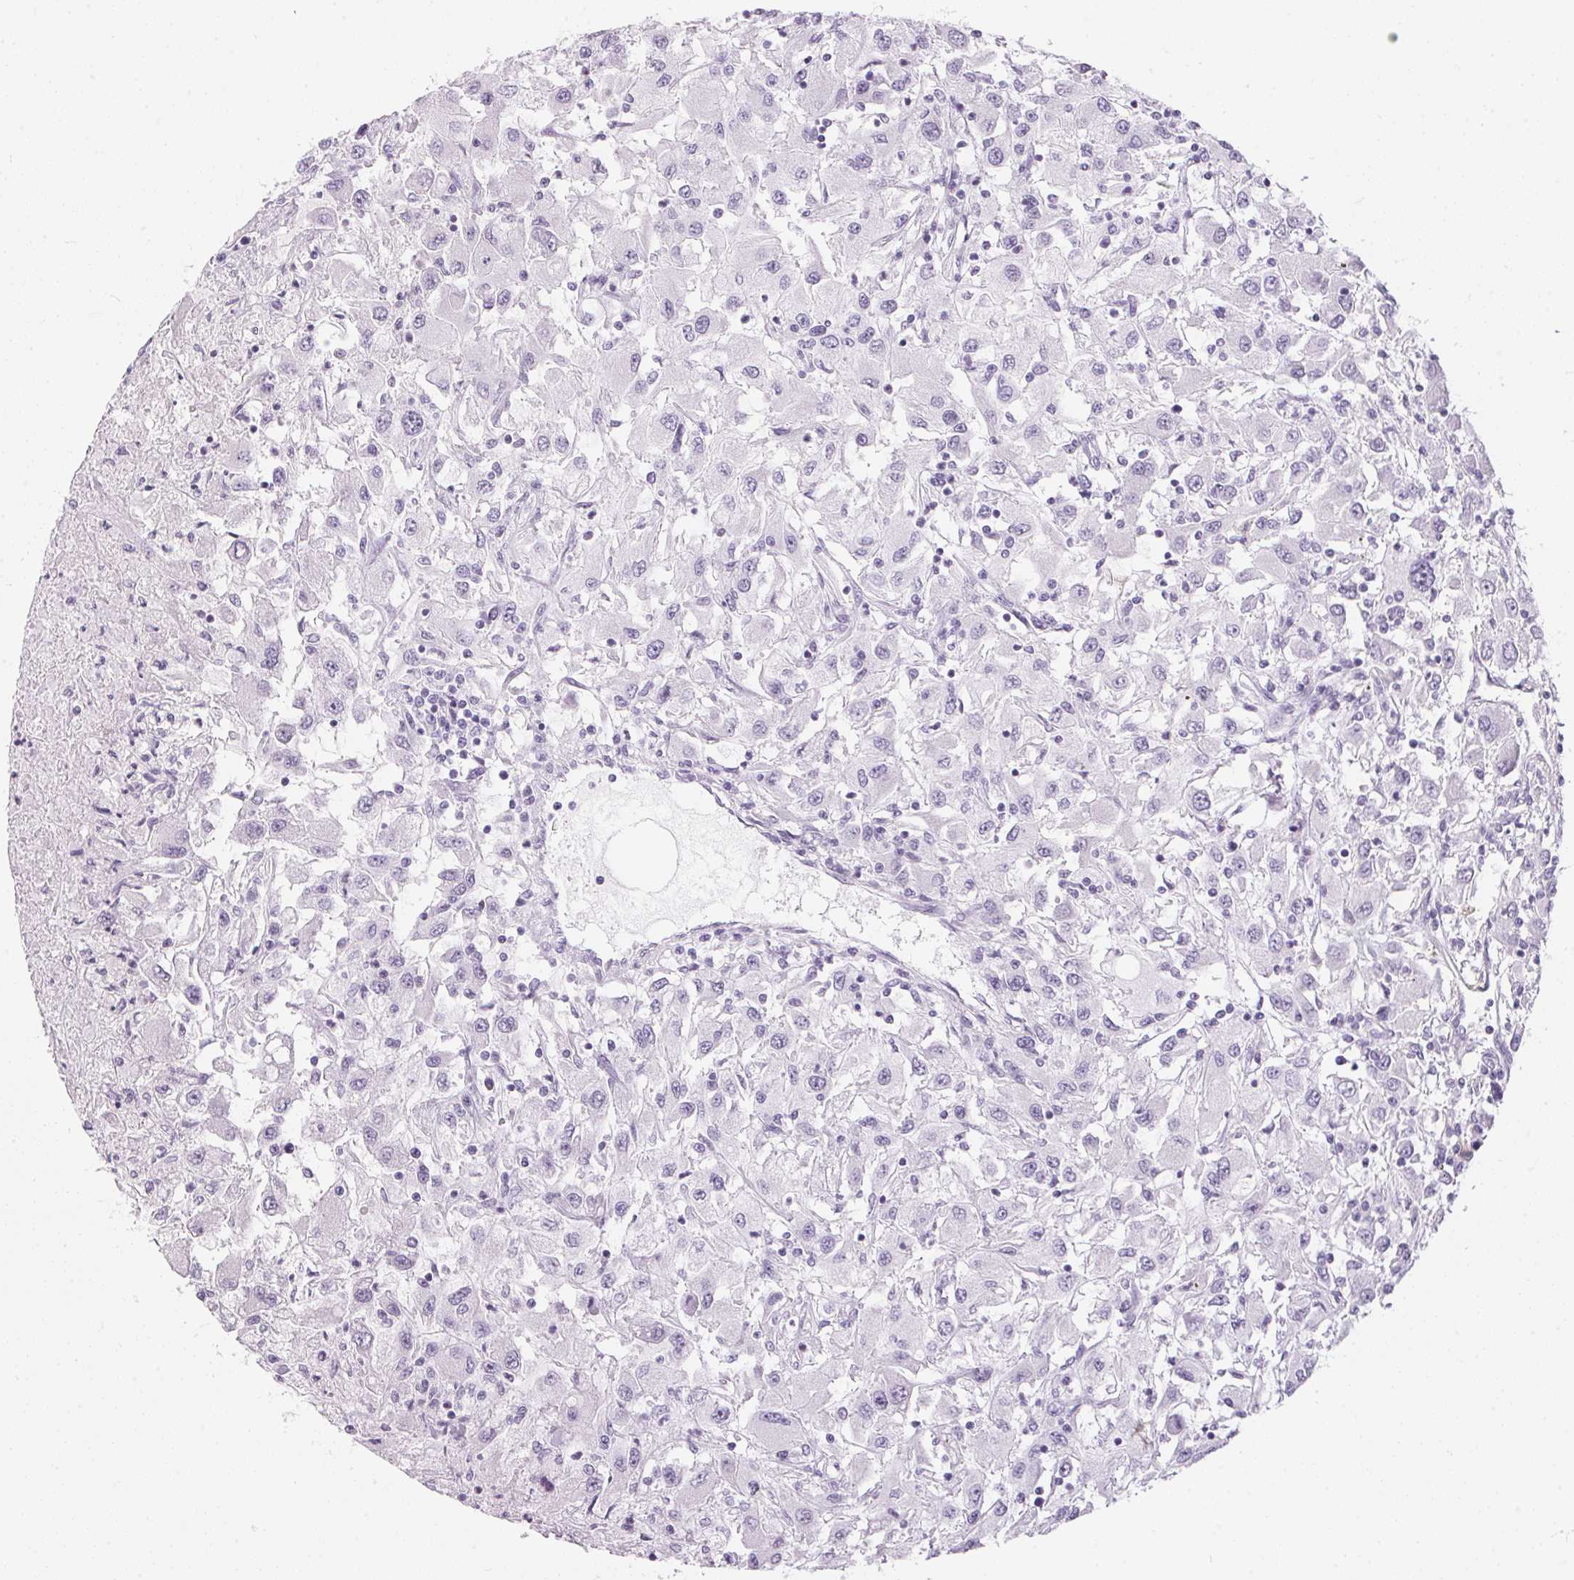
{"staining": {"intensity": "negative", "quantity": "none", "location": "none"}, "tissue": "renal cancer", "cell_type": "Tumor cells", "image_type": "cancer", "snomed": [{"axis": "morphology", "description": "Adenocarcinoma, NOS"}, {"axis": "topography", "description": "Kidney"}], "caption": "A high-resolution micrograph shows immunohistochemistry staining of renal cancer, which shows no significant expression in tumor cells.", "gene": "CADPS", "patient": {"sex": "female", "age": 67}}